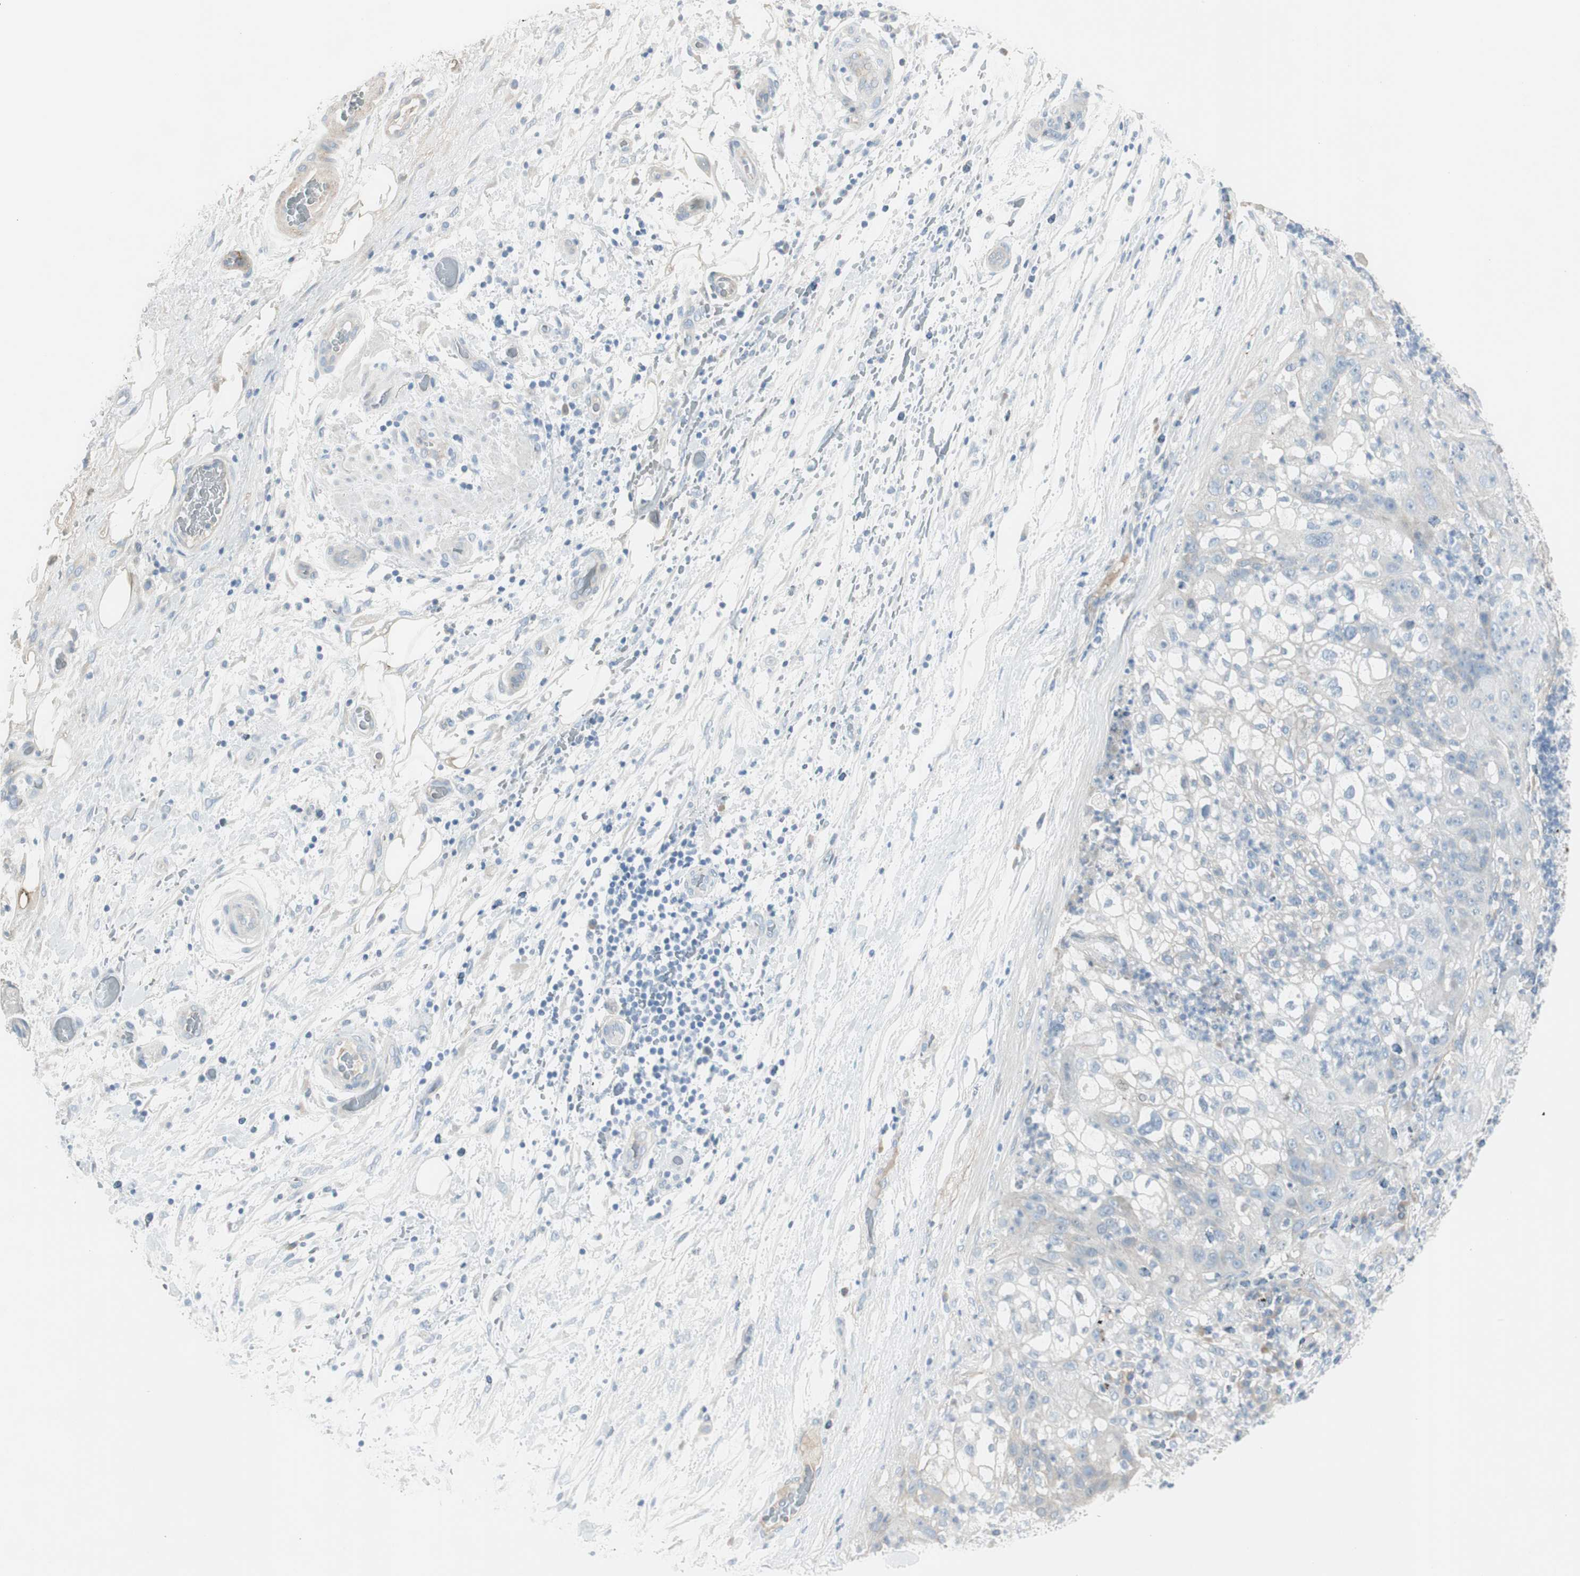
{"staining": {"intensity": "negative", "quantity": "none", "location": "none"}, "tissue": "lung cancer", "cell_type": "Tumor cells", "image_type": "cancer", "snomed": [{"axis": "morphology", "description": "Inflammation, NOS"}, {"axis": "morphology", "description": "Squamous cell carcinoma, NOS"}, {"axis": "topography", "description": "Lymph node"}, {"axis": "topography", "description": "Soft tissue"}, {"axis": "topography", "description": "Lung"}], "caption": "This is a histopathology image of immunohistochemistry (IHC) staining of lung squamous cell carcinoma, which shows no staining in tumor cells.", "gene": "CACNA2D1", "patient": {"sex": "male", "age": 66}}